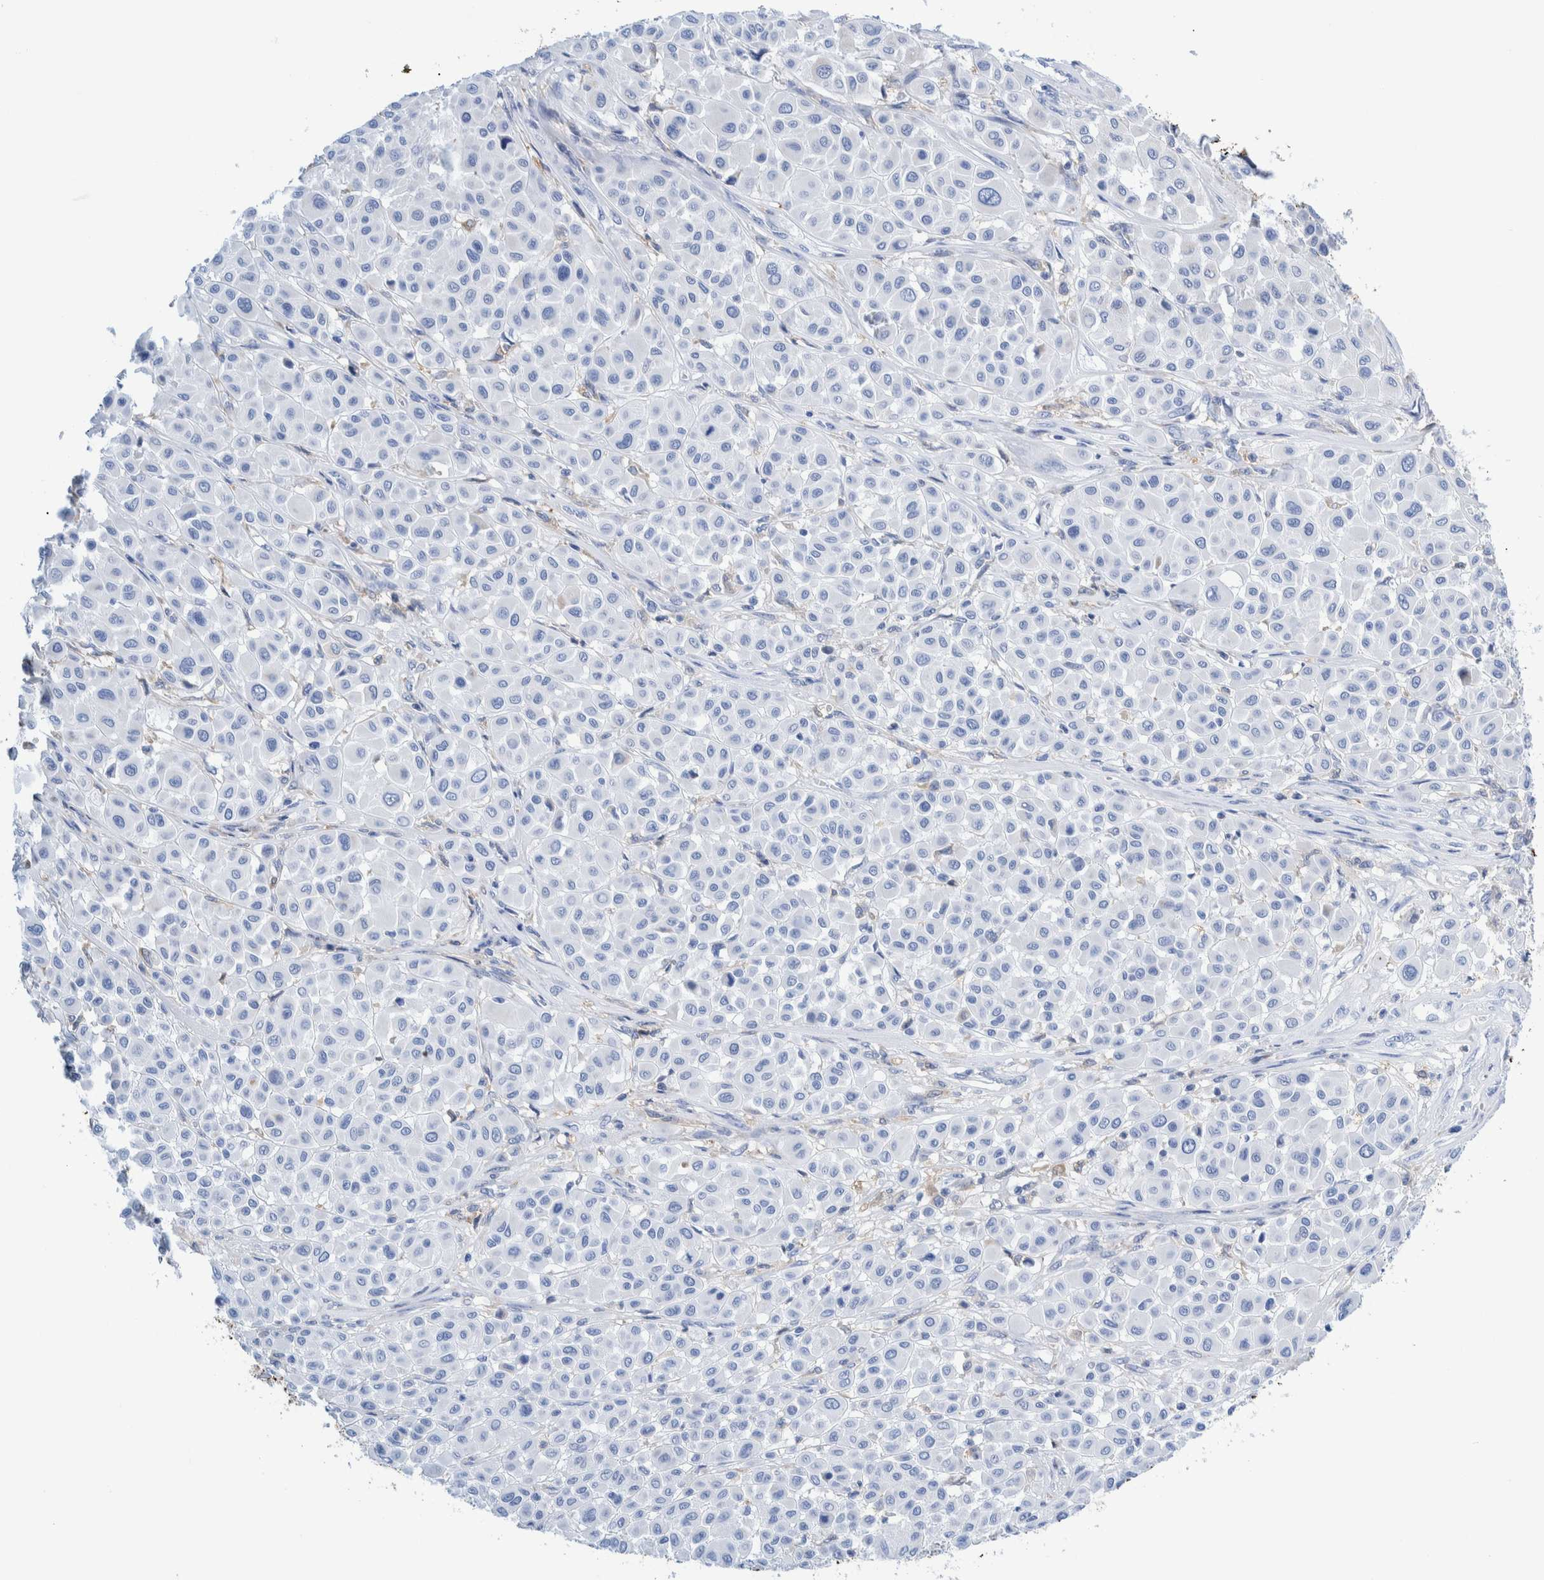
{"staining": {"intensity": "negative", "quantity": "none", "location": "none"}, "tissue": "melanoma", "cell_type": "Tumor cells", "image_type": "cancer", "snomed": [{"axis": "morphology", "description": "Malignant melanoma, Metastatic site"}, {"axis": "topography", "description": "Soft tissue"}], "caption": "This histopathology image is of melanoma stained with immunohistochemistry (IHC) to label a protein in brown with the nuclei are counter-stained blue. There is no expression in tumor cells.", "gene": "KRT14", "patient": {"sex": "male", "age": 41}}